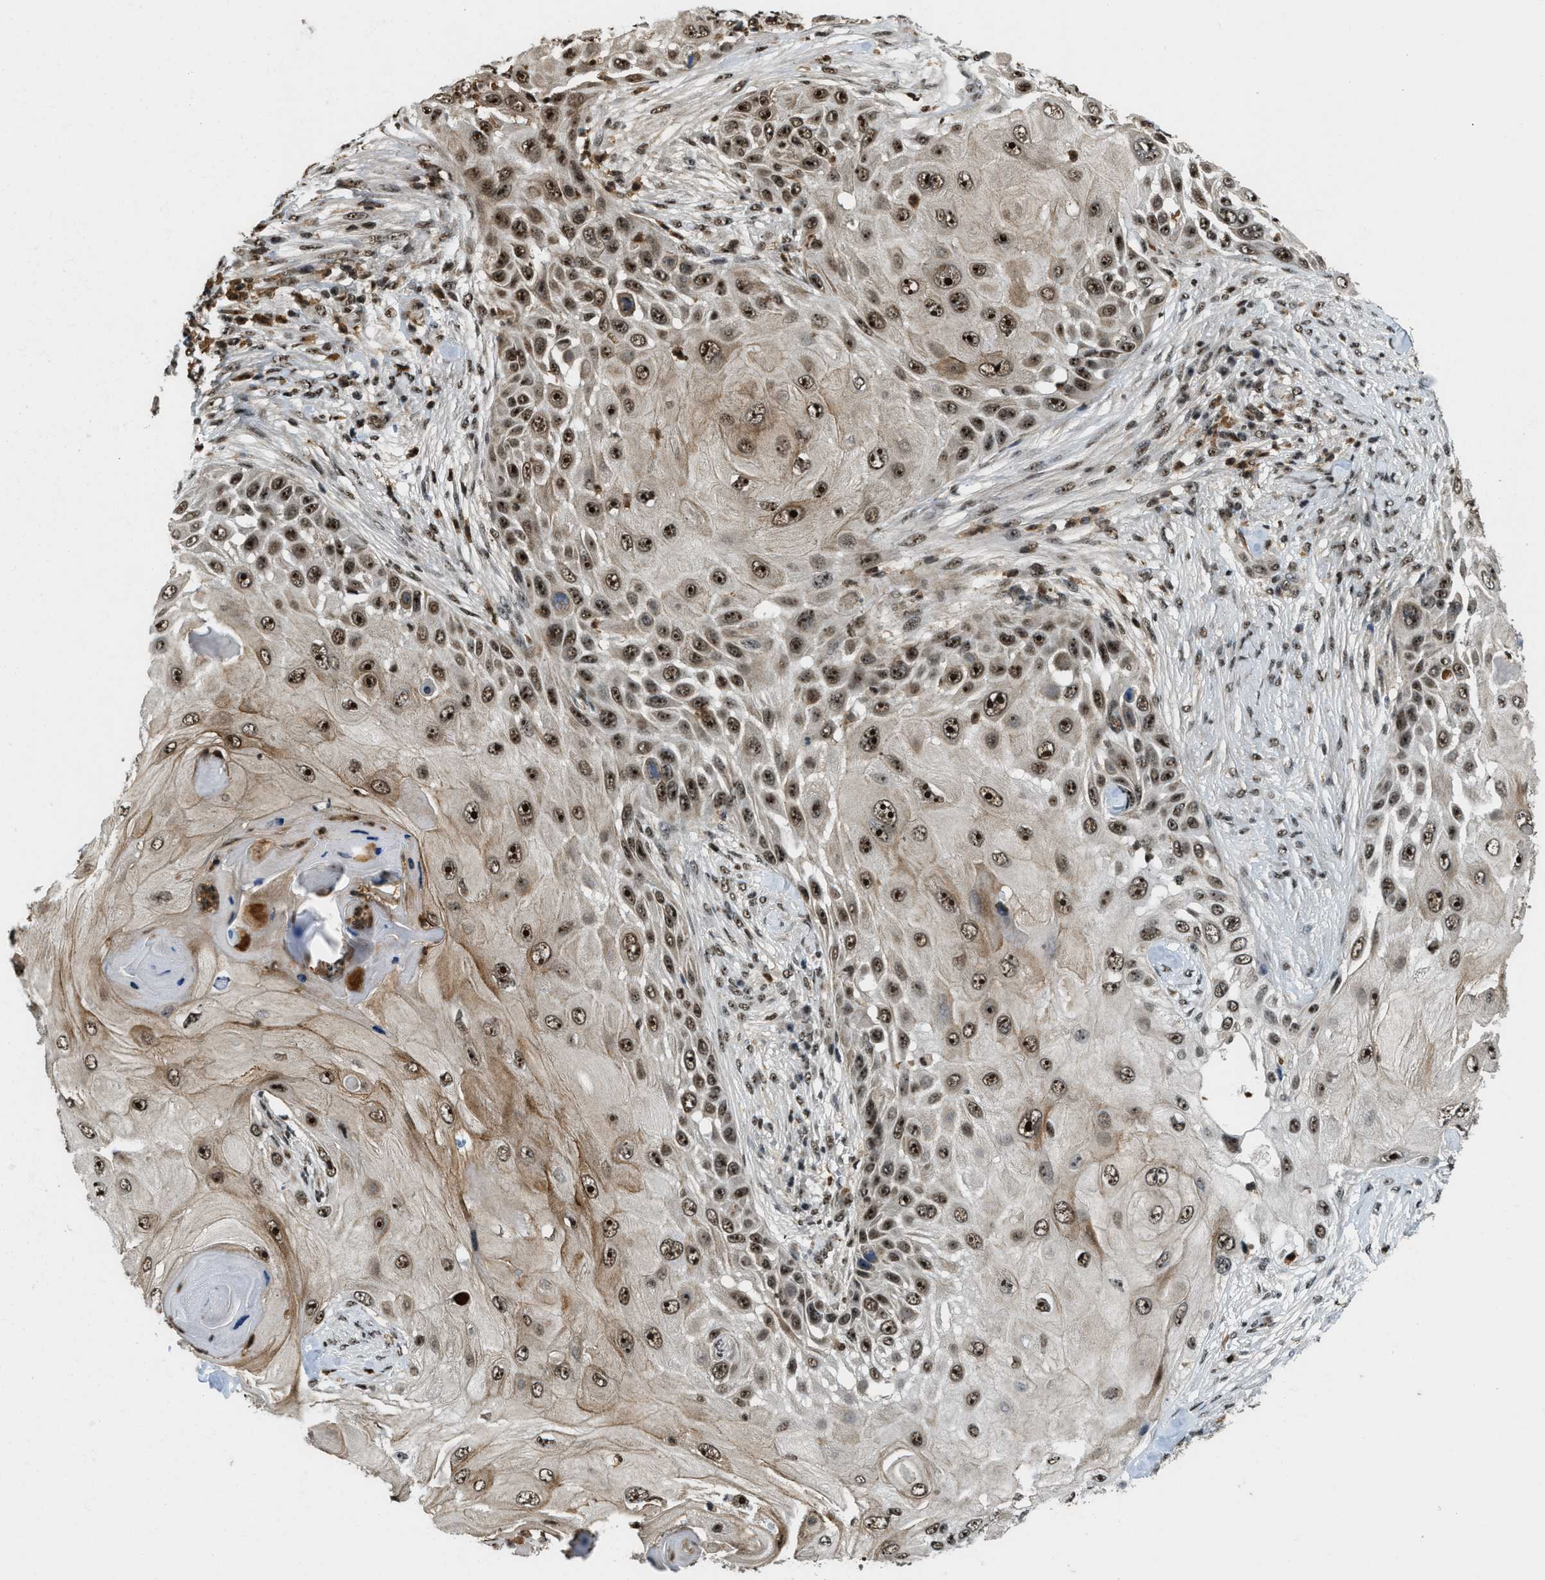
{"staining": {"intensity": "strong", "quantity": ">75%", "location": "nuclear"}, "tissue": "skin cancer", "cell_type": "Tumor cells", "image_type": "cancer", "snomed": [{"axis": "morphology", "description": "Squamous cell carcinoma, NOS"}, {"axis": "topography", "description": "Skin"}], "caption": "The immunohistochemical stain shows strong nuclear staining in tumor cells of skin squamous cell carcinoma tissue.", "gene": "E2F1", "patient": {"sex": "female", "age": 44}}